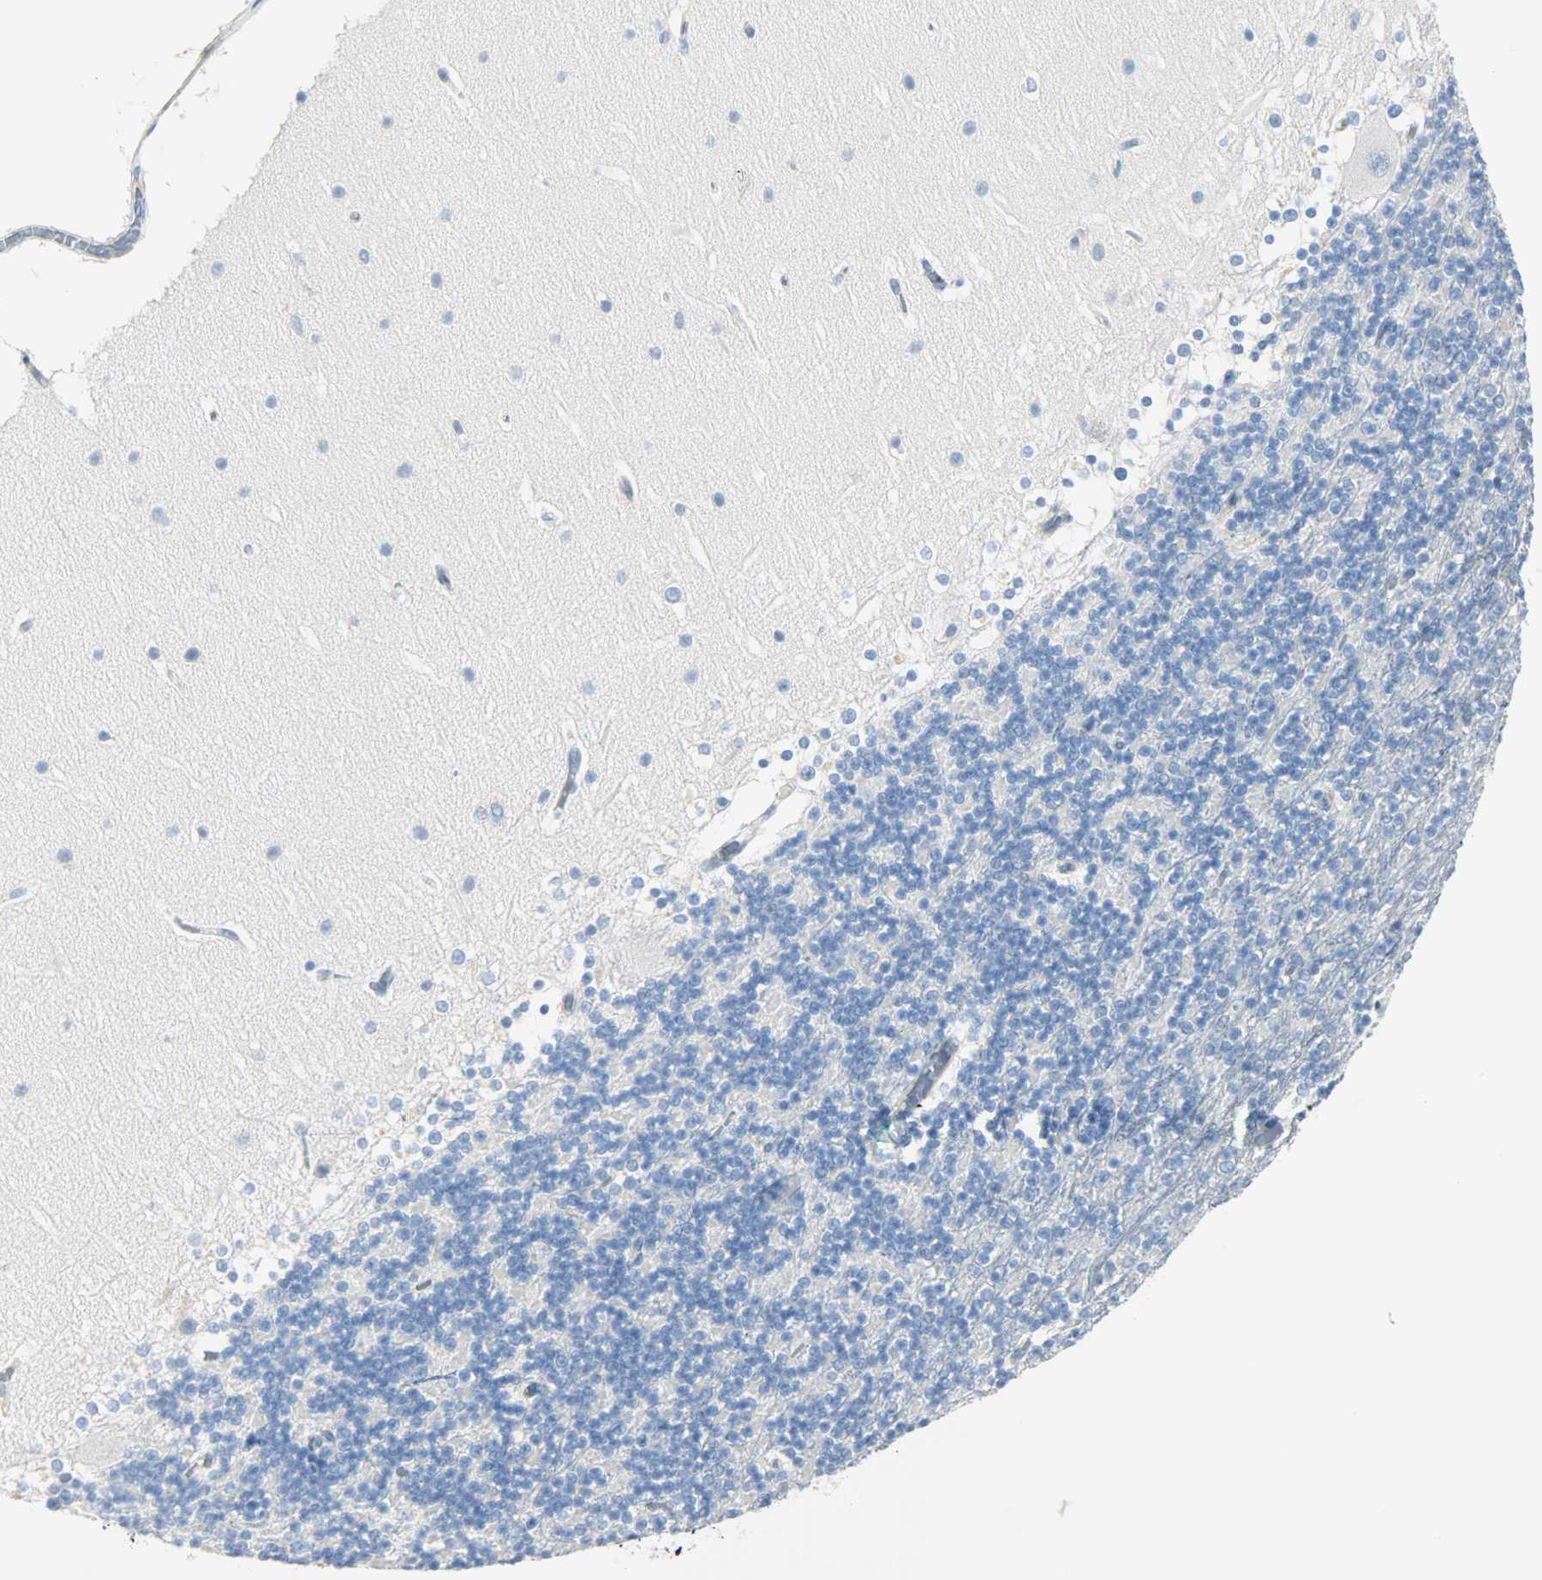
{"staining": {"intensity": "negative", "quantity": "none", "location": "none"}, "tissue": "cerebellum", "cell_type": "Cells in granular layer", "image_type": "normal", "snomed": [{"axis": "morphology", "description": "Normal tissue, NOS"}, {"axis": "topography", "description": "Cerebellum"}], "caption": "This is a image of immunohistochemistry staining of unremarkable cerebellum, which shows no expression in cells in granular layer. (DAB (3,3'-diaminobenzidine) immunohistochemistry, high magnification).", "gene": "PKD2", "patient": {"sex": "female", "age": 19}}